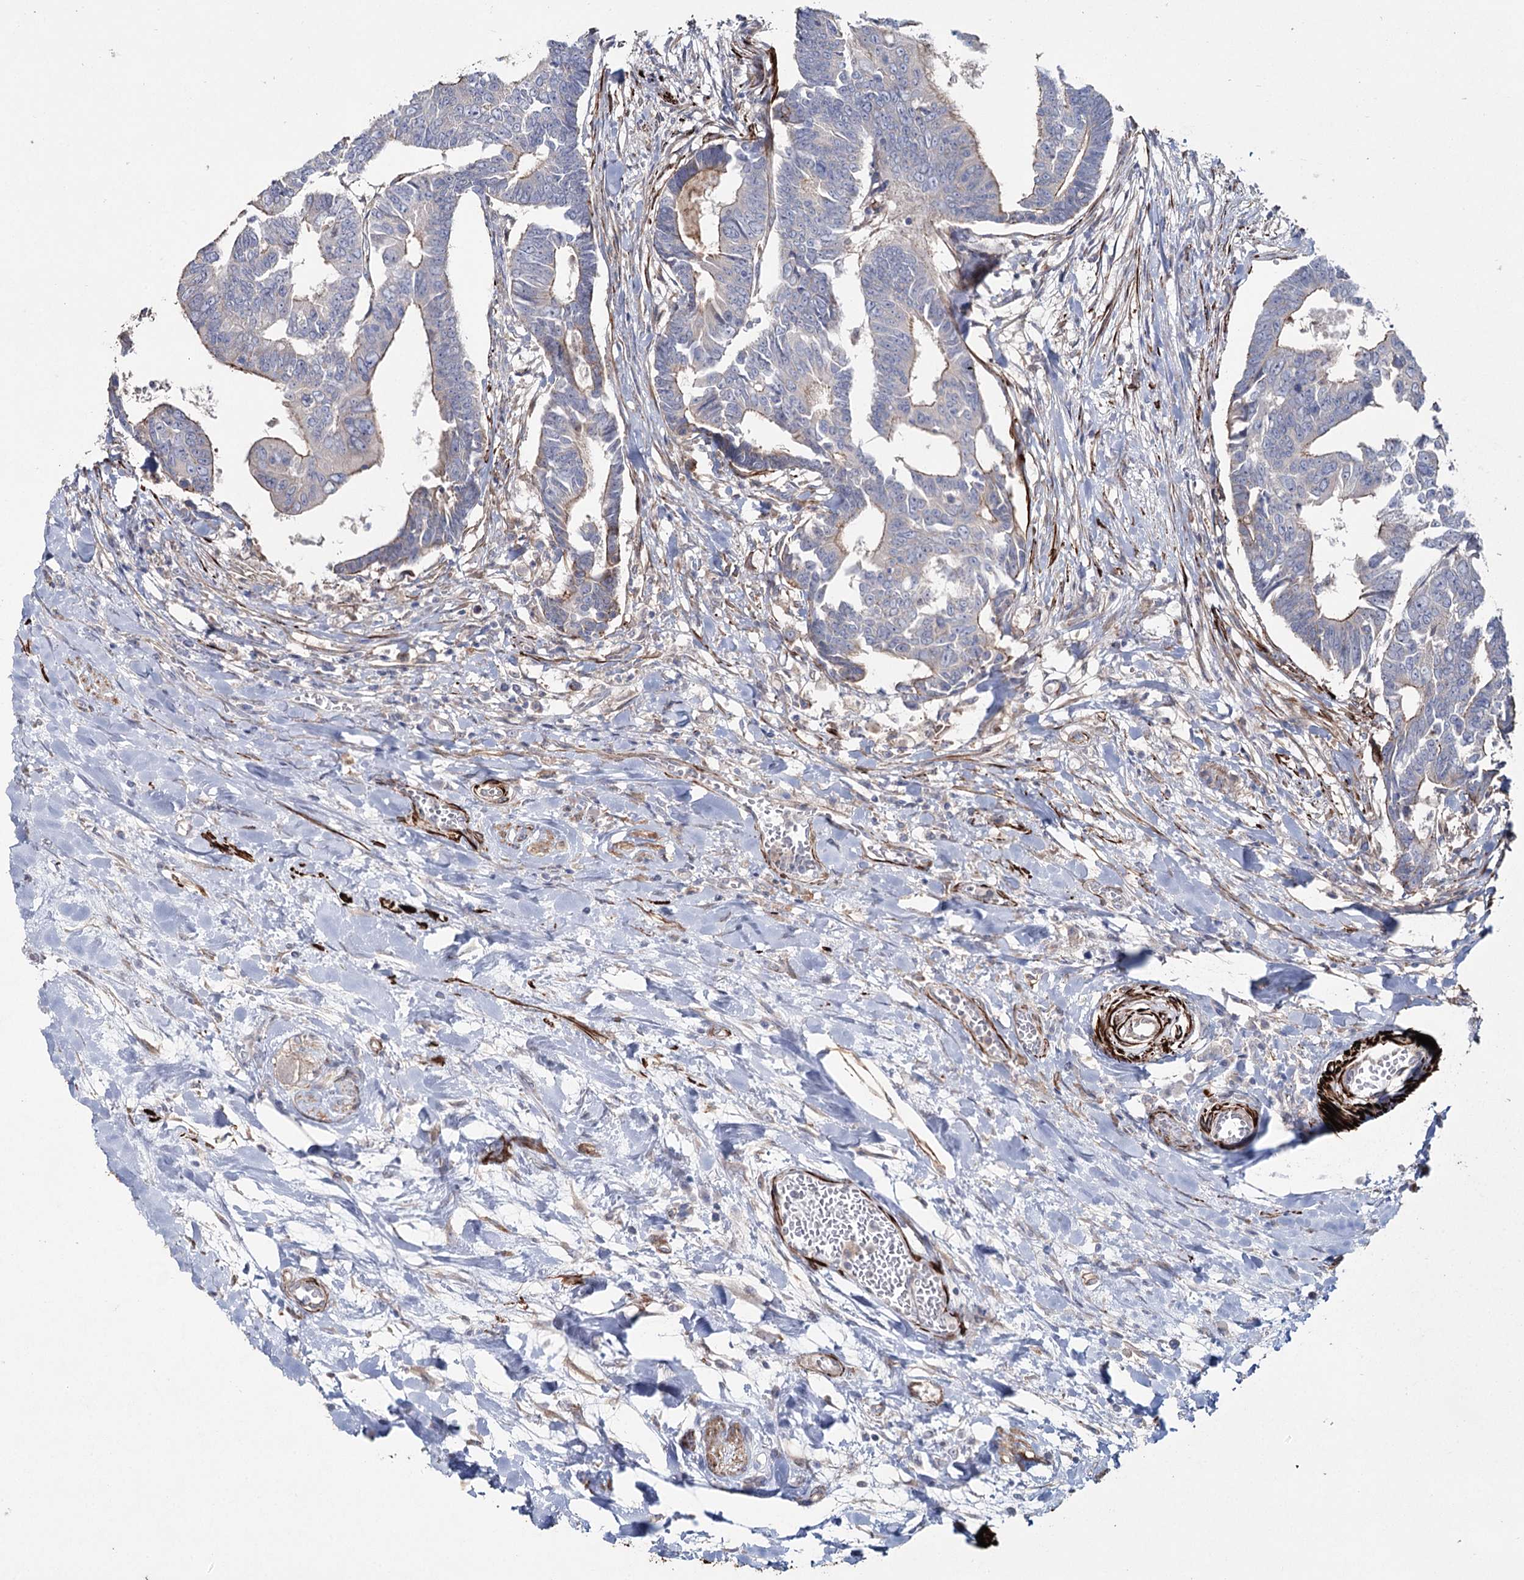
{"staining": {"intensity": "weak", "quantity": "<25%", "location": "cytoplasmic/membranous"}, "tissue": "colorectal cancer", "cell_type": "Tumor cells", "image_type": "cancer", "snomed": [{"axis": "morphology", "description": "Adenocarcinoma, NOS"}, {"axis": "topography", "description": "Rectum"}], "caption": "An immunohistochemistry histopathology image of adenocarcinoma (colorectal) is shown. There is no staining in tumor cells of adenocarcinoma (colorectal). Brightfield microscopy of immunohistochemistry stained with DAB (3,3'-diaminobenzidine) (brown) and hematoxylin (blue), captured at high magnification.", "gene": "SUMF1", "patient": {"sex": "female", "age": 65}}